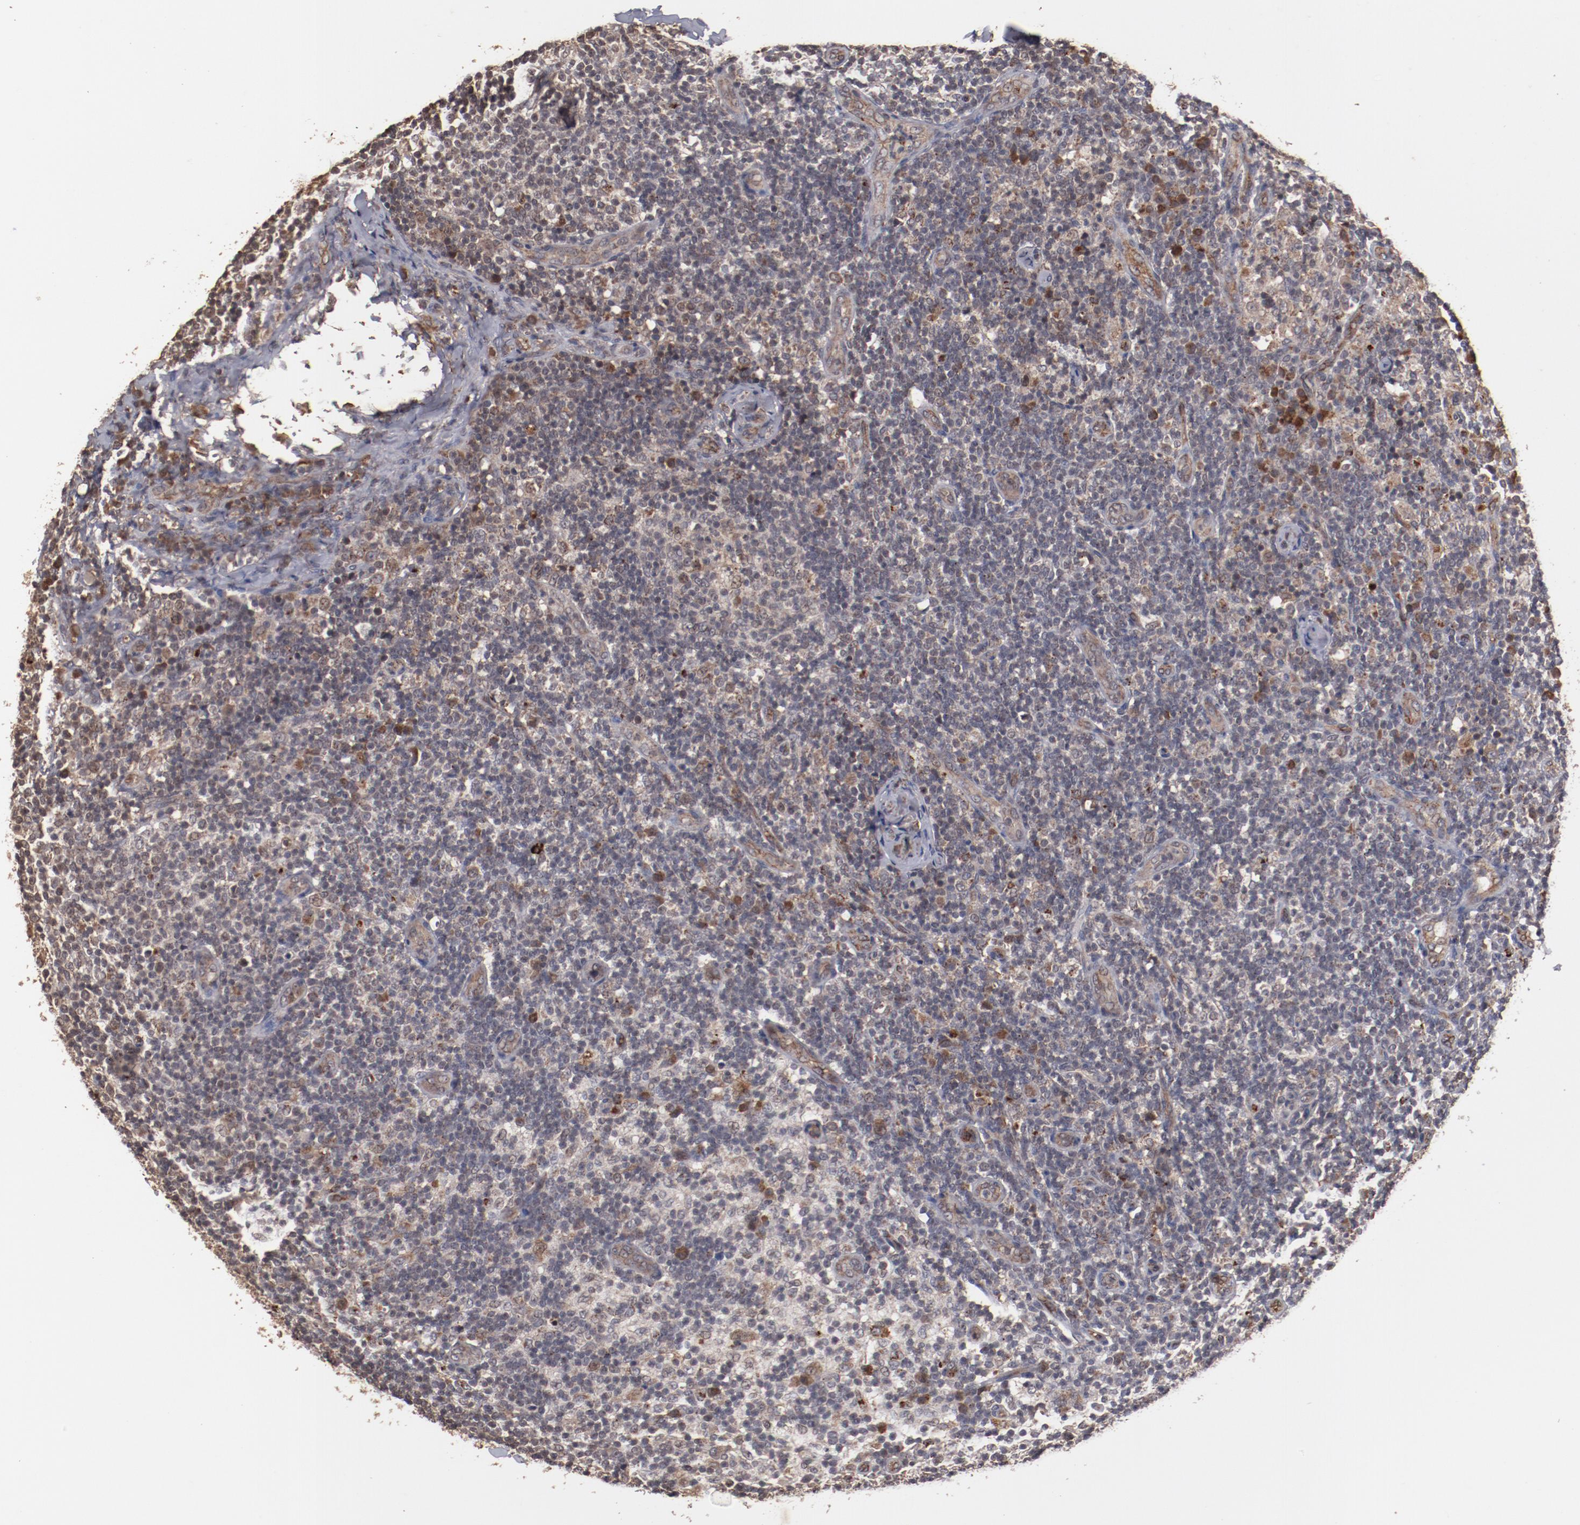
{"staining": {"intensity": "moderate", "quantity": ">75%", "location": "cytoplasmic/membranous"}, "tissue": "lymph node", "cell_type": "Germinal center cells", "image_type": "normal", "snomed": [{"axis": "morphology", "description": "Normal tissue, NOS"}, {"axis": "morphology", "description": "Inflammation, NOS"}, {"axis": "topography", "description": "Lymph node"}], "caption": "Lymph node stained for a protein (brown) reveals moderate cytoplasmic/membranous positive staining in approximately >75% of germinal center cells.", "gene": "TENM1", "patient": {"sex": "male", "age": 46}}